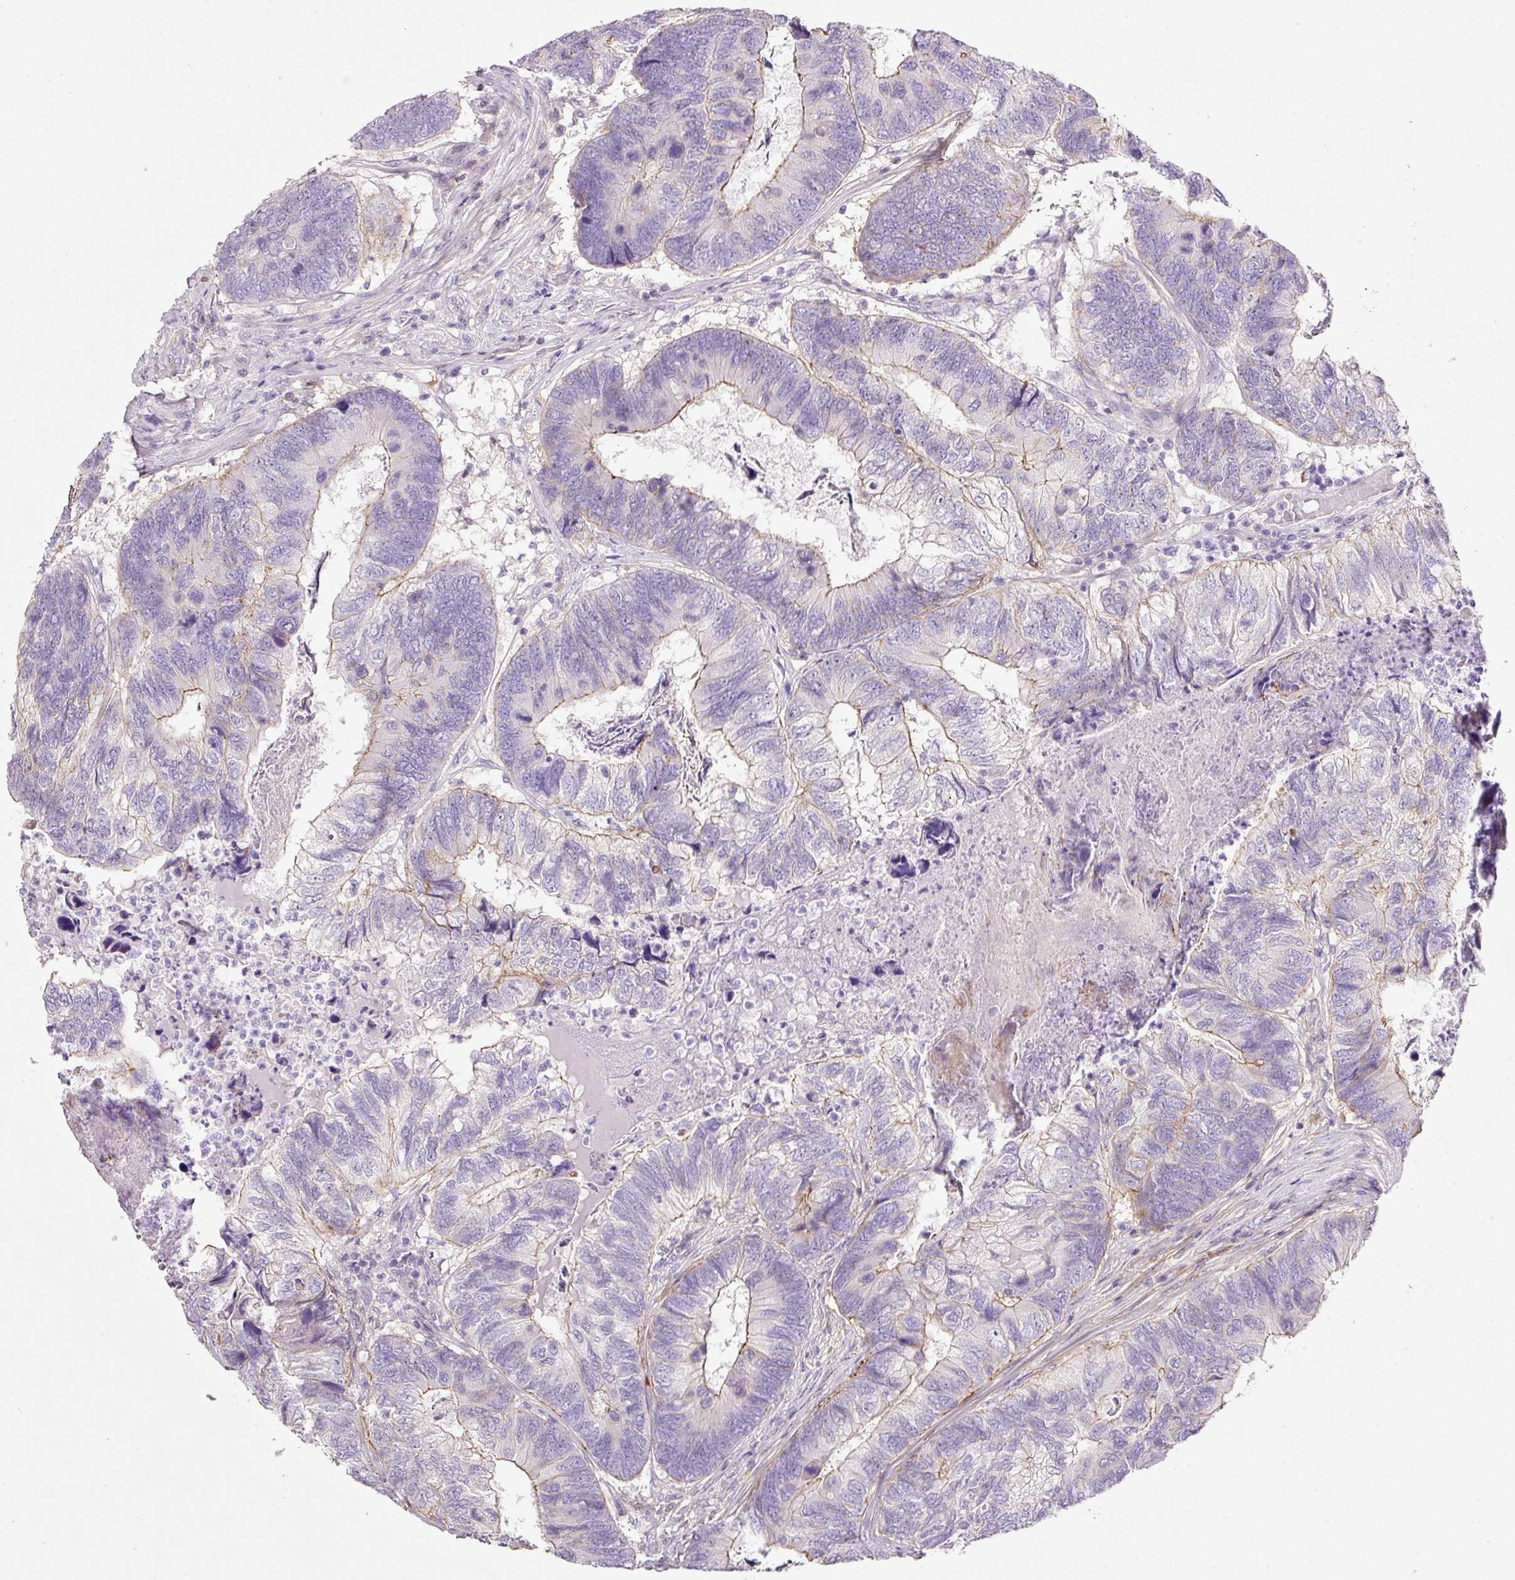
{"staining": {"intensity": "moderate", "quantity": "<25%", "location": "cytoplasmic/membranous"}, "tissue": "colorectal cancer", "cell_type": "Tumor cells", "image_type": "cancer", "snomed": [{"axis": "morphology", "description": "Adenocarcinoma, NOS"}, {"axis": "topography", "description": "Colon"}], "caption": "Immunohistochemistry (DAB (3,3'-diaminobenzidine)) staining of human colorectal cancer (adenocarcinoma) shows moderate cytoplasmic/membranous protein positivity in approximately <25% of tumor cells.", "gene": "SOS2", "patient": {"sex": "female", "age": 67}}